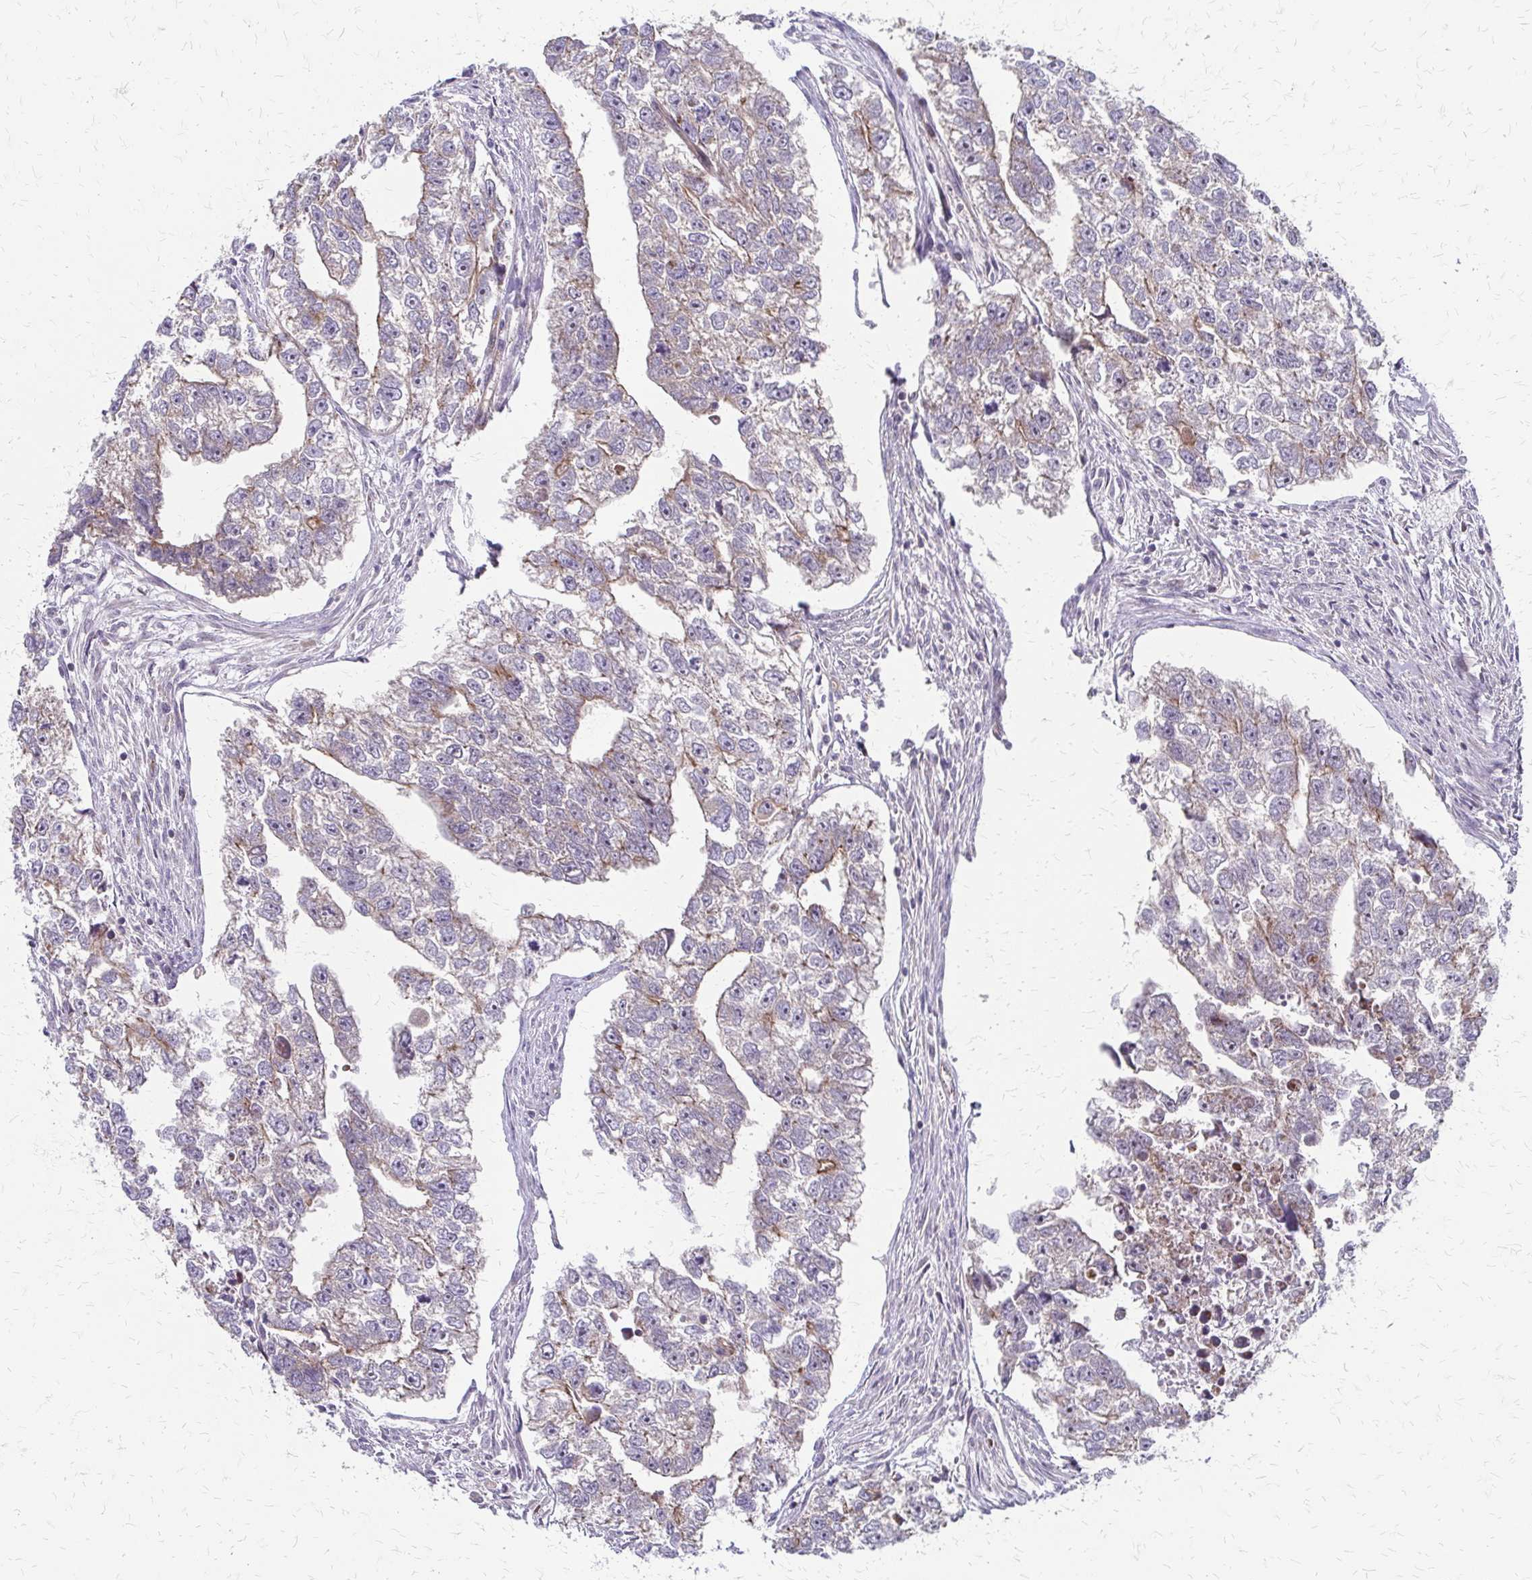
{"staining": {"intensity": "weak", "quantity": "<25%", "location": "cytoplasmic/membranous"}, "tissue": "testis cancer", "cell_type": "Tumor cells", "image_type": "cancer", "snomed": [{"axis": "morphology", "description": "Carcinoma, Embryonal, NOS"}, {"axis": "morphology", "description": "Teratoma, malignant, NOS"}, {"axis": "topography", "description": "Testis"}], "caption": "A high-resolution photomicrograph shows immunohistochemistry staining of testis malignant teratoma, which reveals no significant staining in tumor cells.", "gene": "ZNF383", "patient": {"sex": "male", "age": 44}}